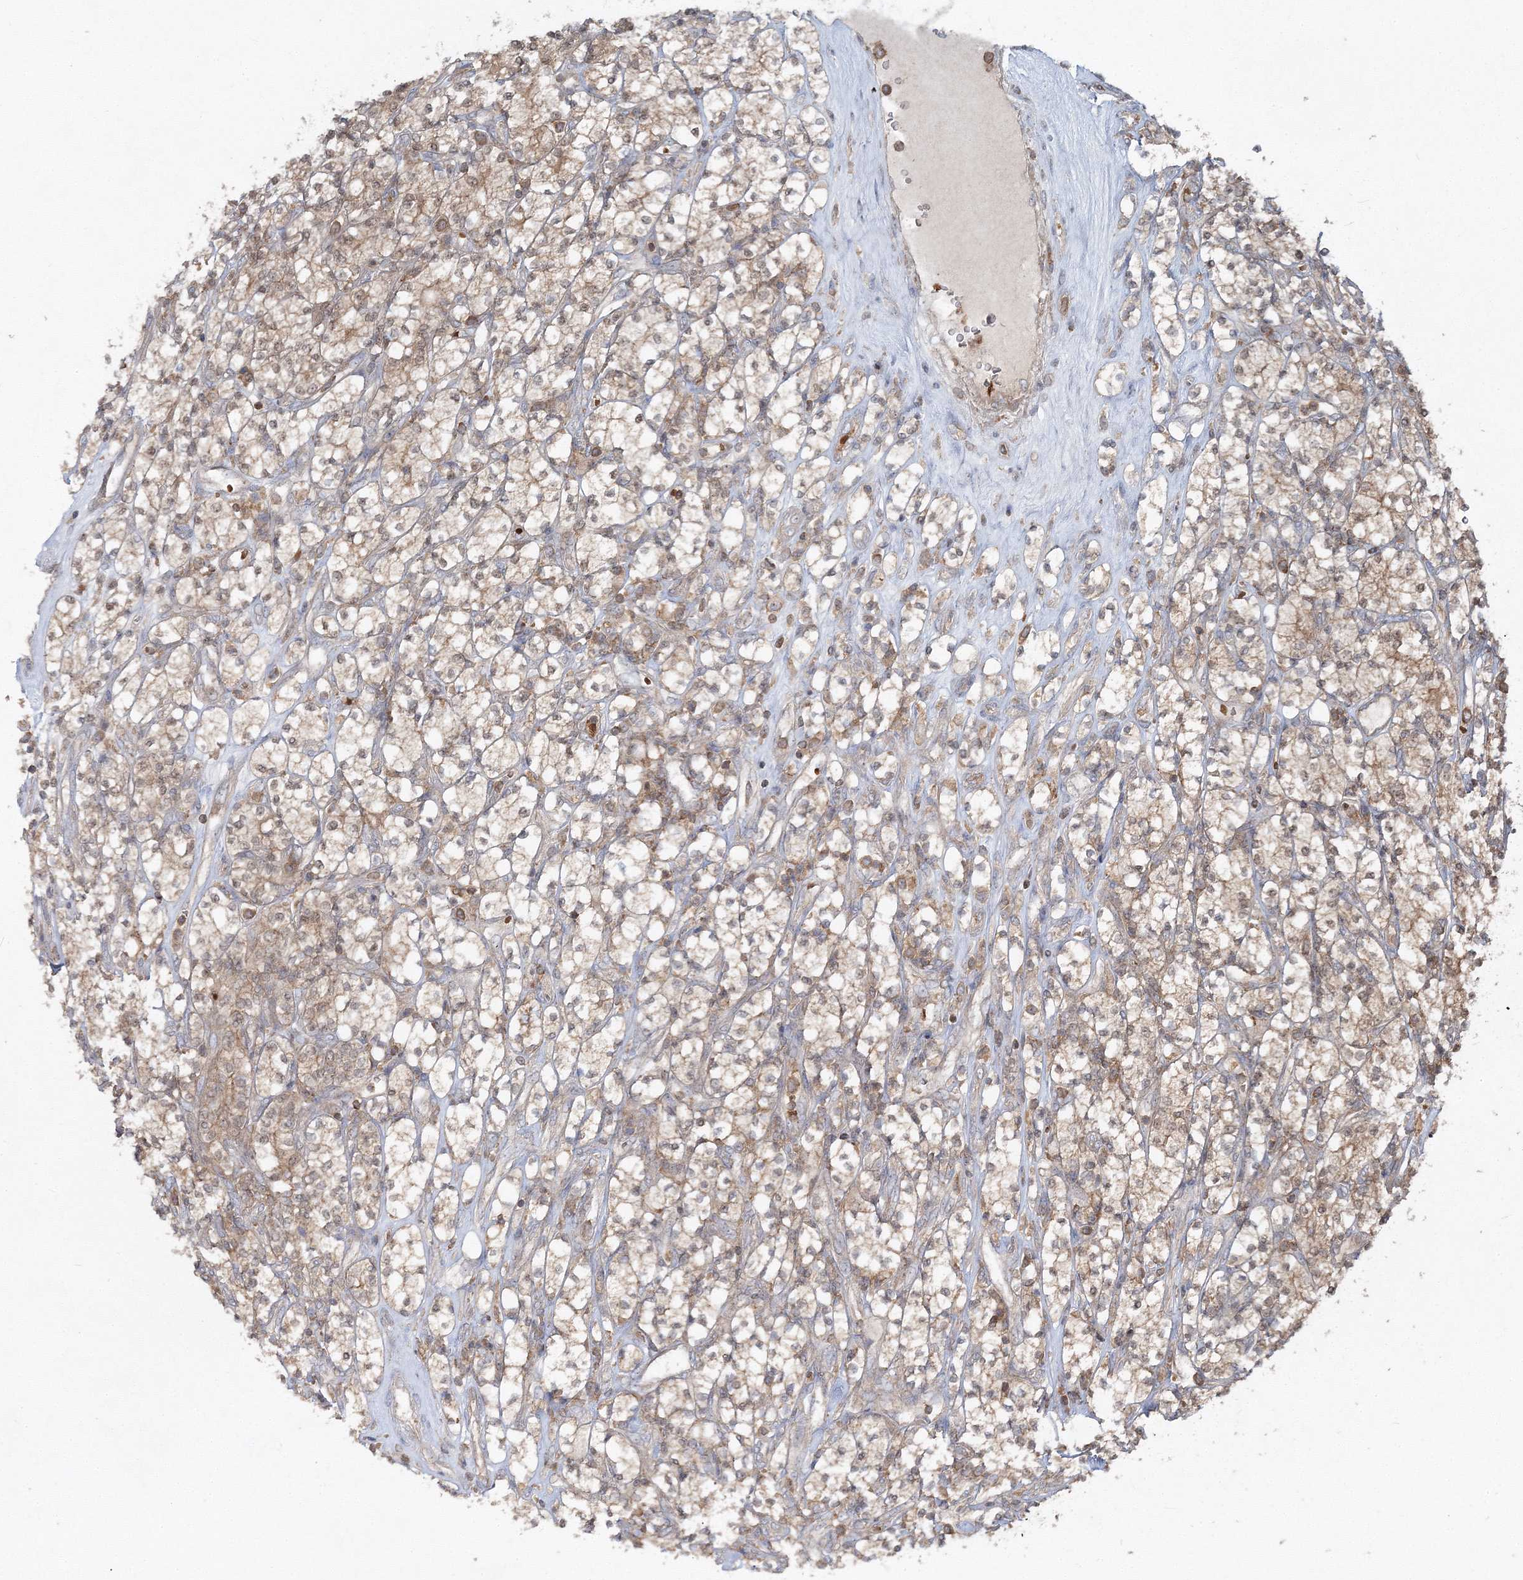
{"staining": {"intensity": "moderate", "quantity": "25%-75%", "location": "cytoplasmic/membranous"}, "tissue": "renal cancer", "cell_type": "Tumor cells", "image_type": "cancer", "snomed": [{"axis": "morphology", "description": "Adenocarcinoma, NOS"}, {"axis": "topography", "description": "Kidney"}], "caption": "Immunohistochemical staining of human adenocarcinoma (renal) displays medium levels of moderate cytoplasmic/membranous expression in about 25%-75% of tumor cells.", "gene": "PCBD2", "patient": {"sex": "male", "age": 77}}